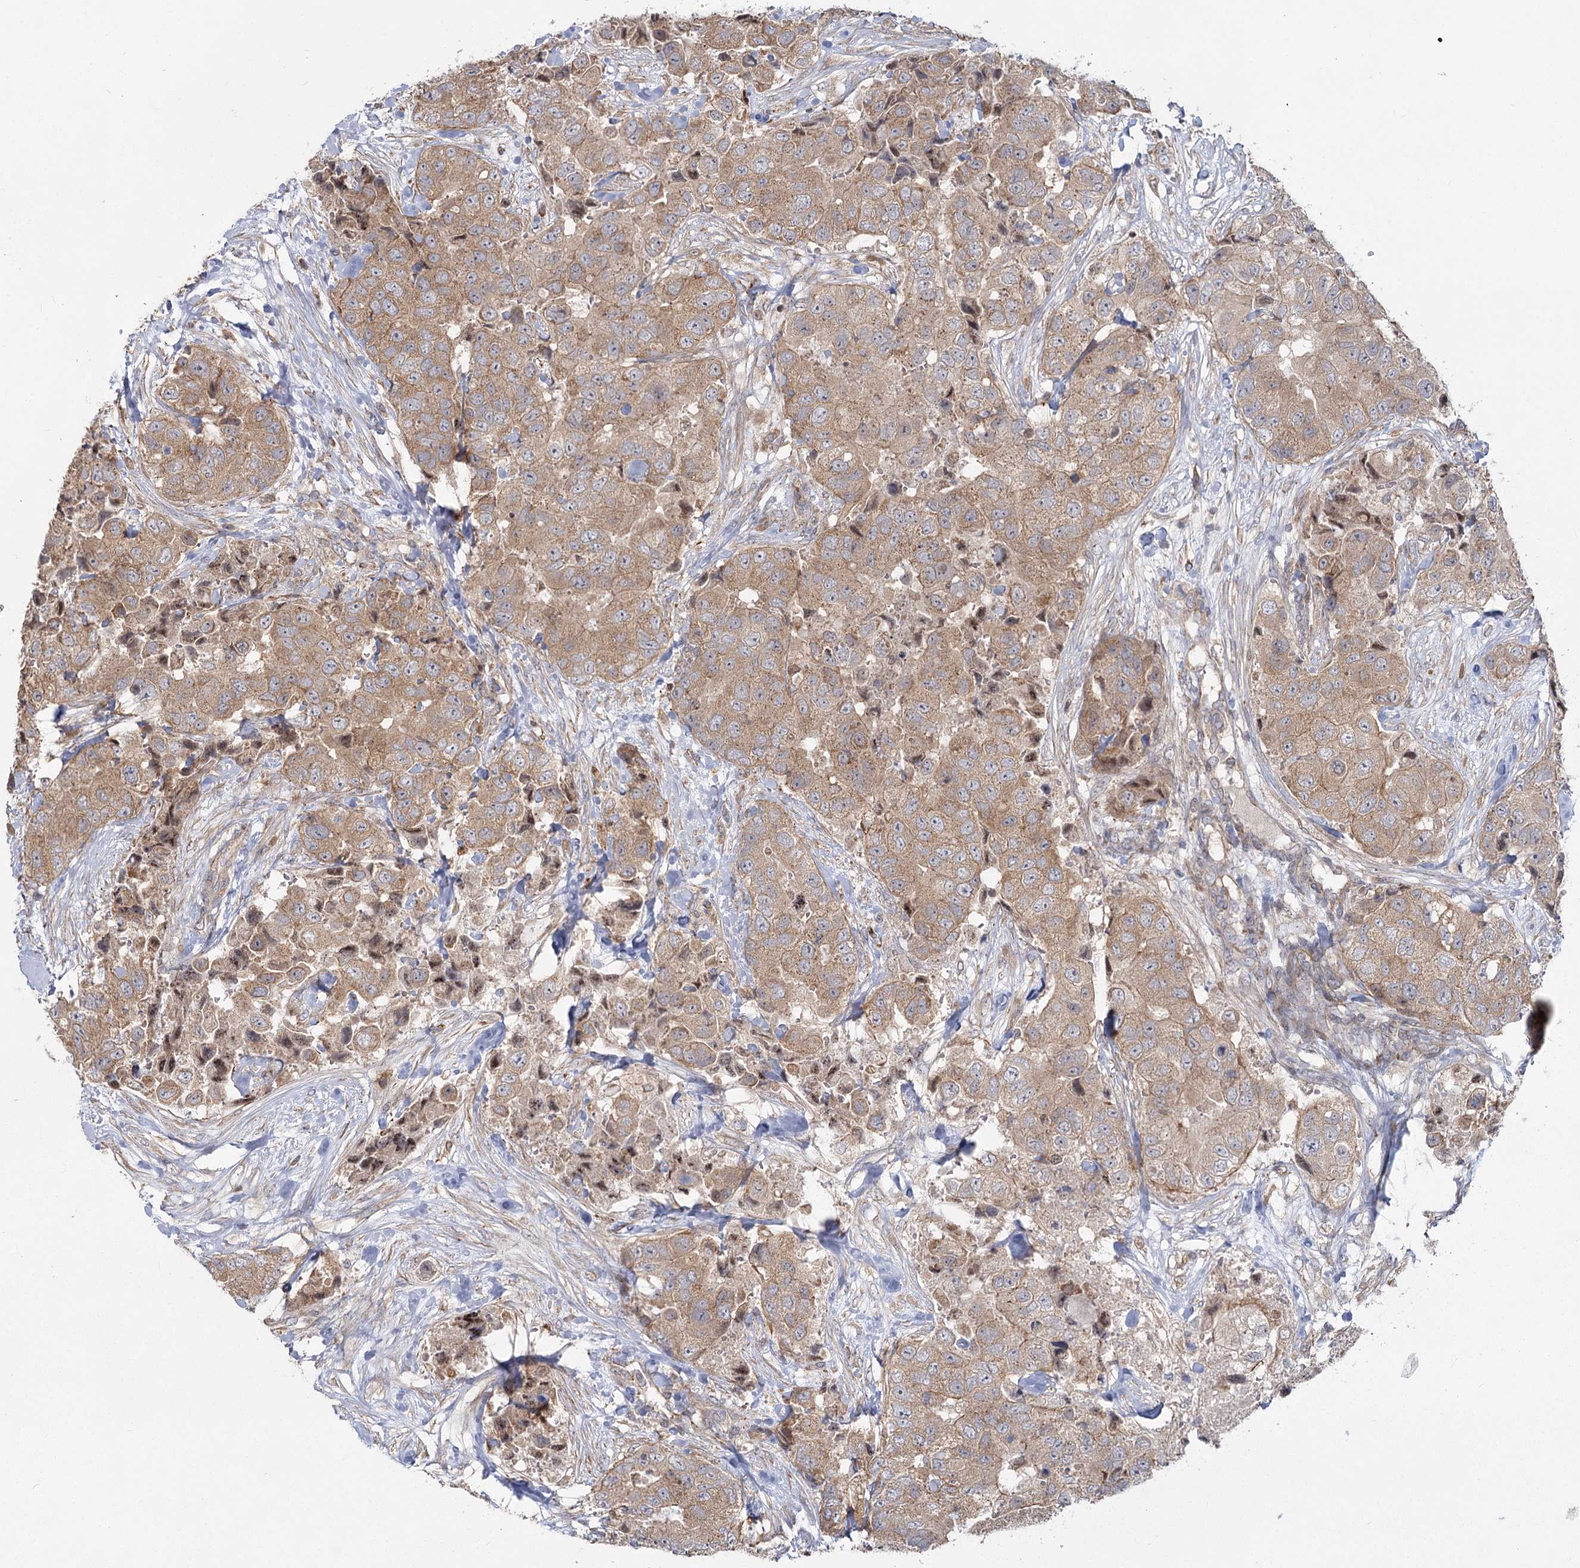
{"staining": {"intensity": "moderate", "quantity": ">75%", "location": "cytoplasmic/membranous"}, "tissue": "breast cancer", "cell_type": "Tumor cells", "image_type": "cancer", "snomed": [{"axis": "morphology", "description": "Duct carcinoma"}, {"axis": "topography", "description": "Breast"}], "caption": "DAB immunohistochemical staining of human infiltrating ductal carcinoma (breast) displays moderate cytoplasmic/membranous protein positivity in approximately >75% of tumor cells. The staining is performed using DAB (3,3'-diaminobenzidine) brown chromogen to label protein expression. The nuclei are counter-stained blue using hematoxylin.", "gene": "TBC1D9B", "patient": {"sex": "female", "age": 62}}